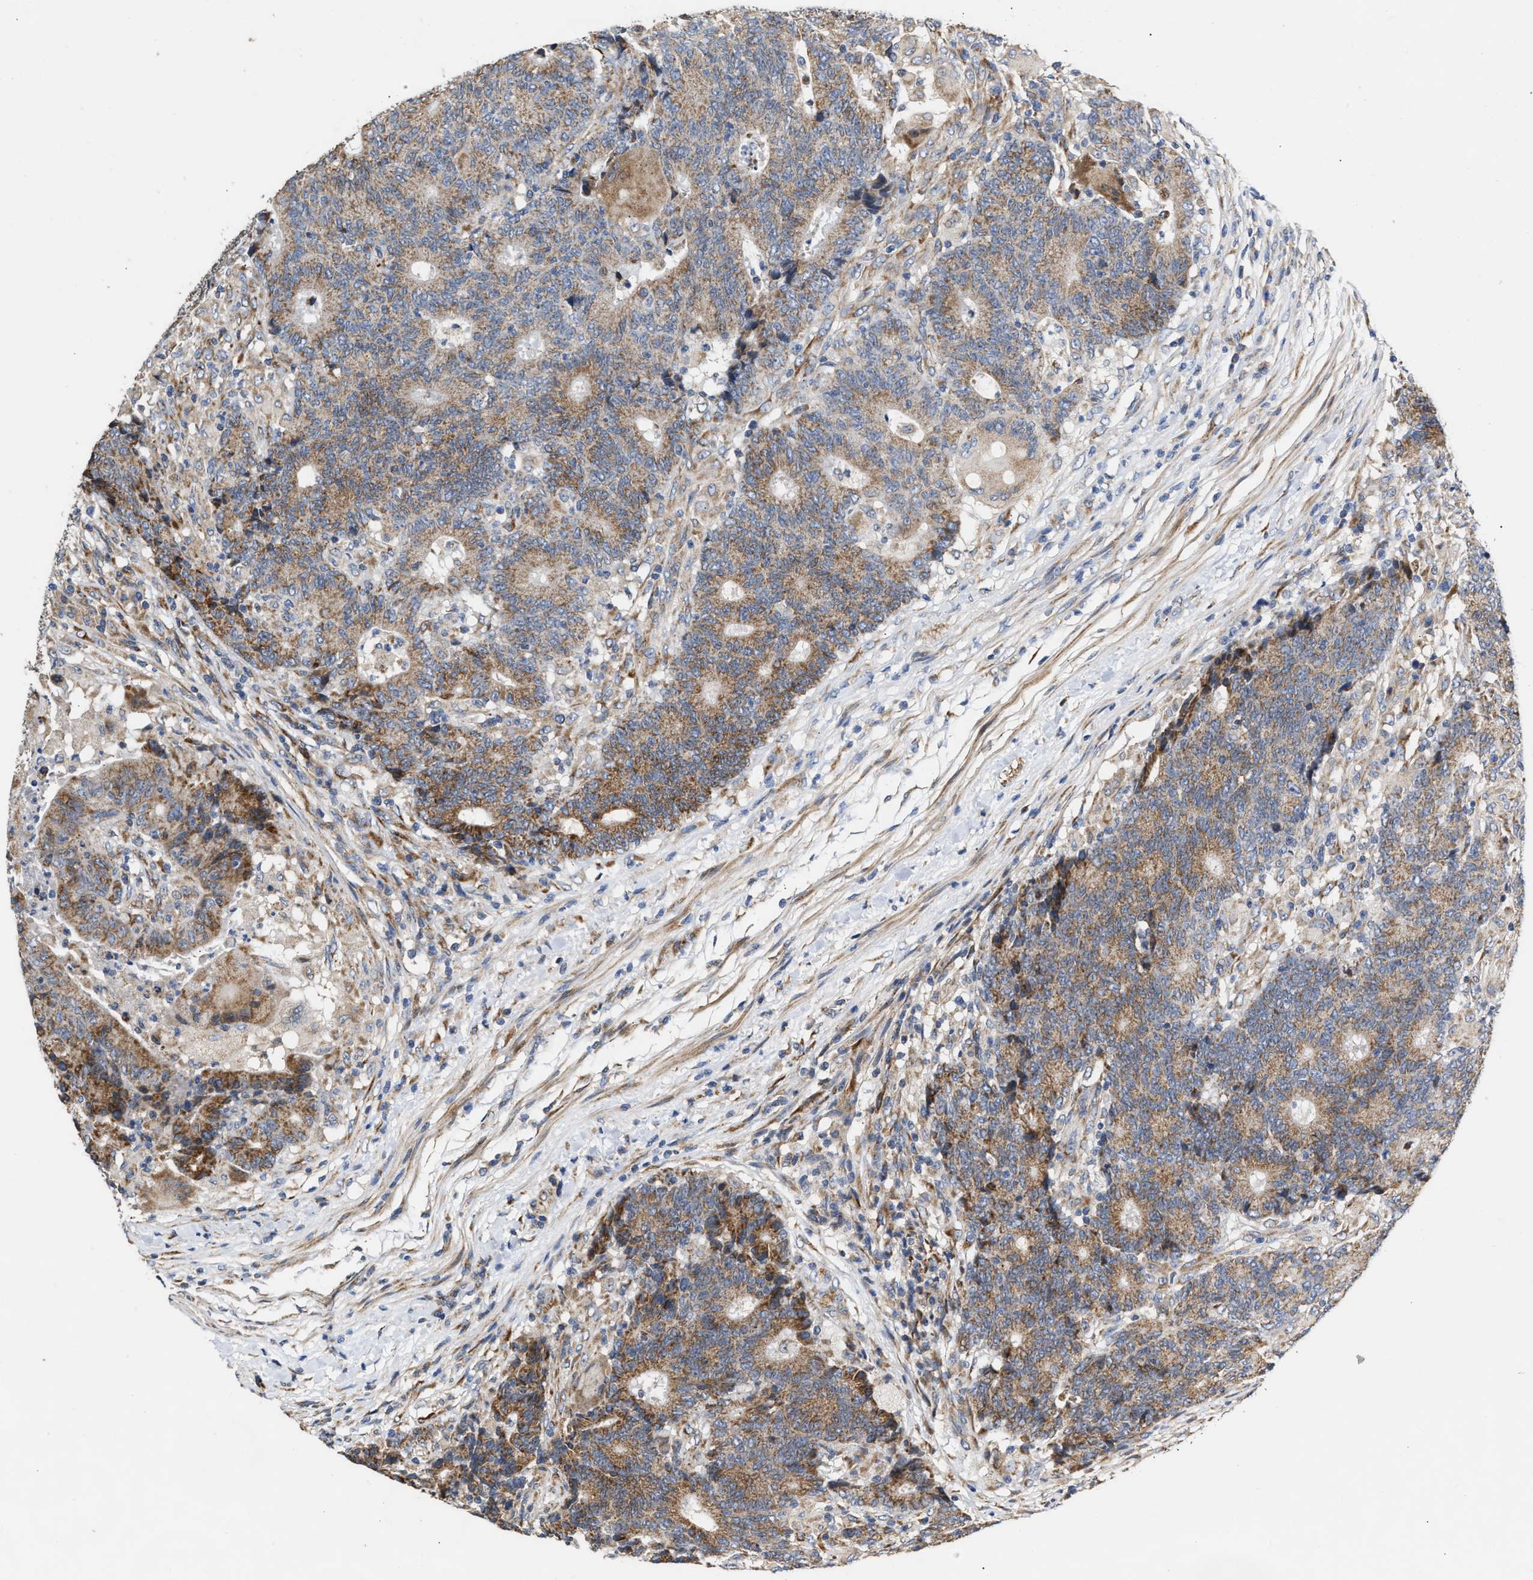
{"staining": {"intensity": "moderate", "quantity": ">75%", "location": "cytoplasmic/membranous"}, "tissue": "colorectal cancer", "cell_type": "Tumor cells", "image_type": "cancer", "snomed": [{"axis": "morphology", "description": "Normal tissue, NOS"}, {"axis": "morphology", "description": "Adenocarcinoma, NOS"}, {"axis": "topography", "description": "Colon"}], "caption": "Tumor cells reveal medium levels of moderate cytoplasmic/membranous expression in about >75% of cells in human colorectal cancer.", "gene": "MALSU1", "patient": {"sex": "female", "age": 75}}